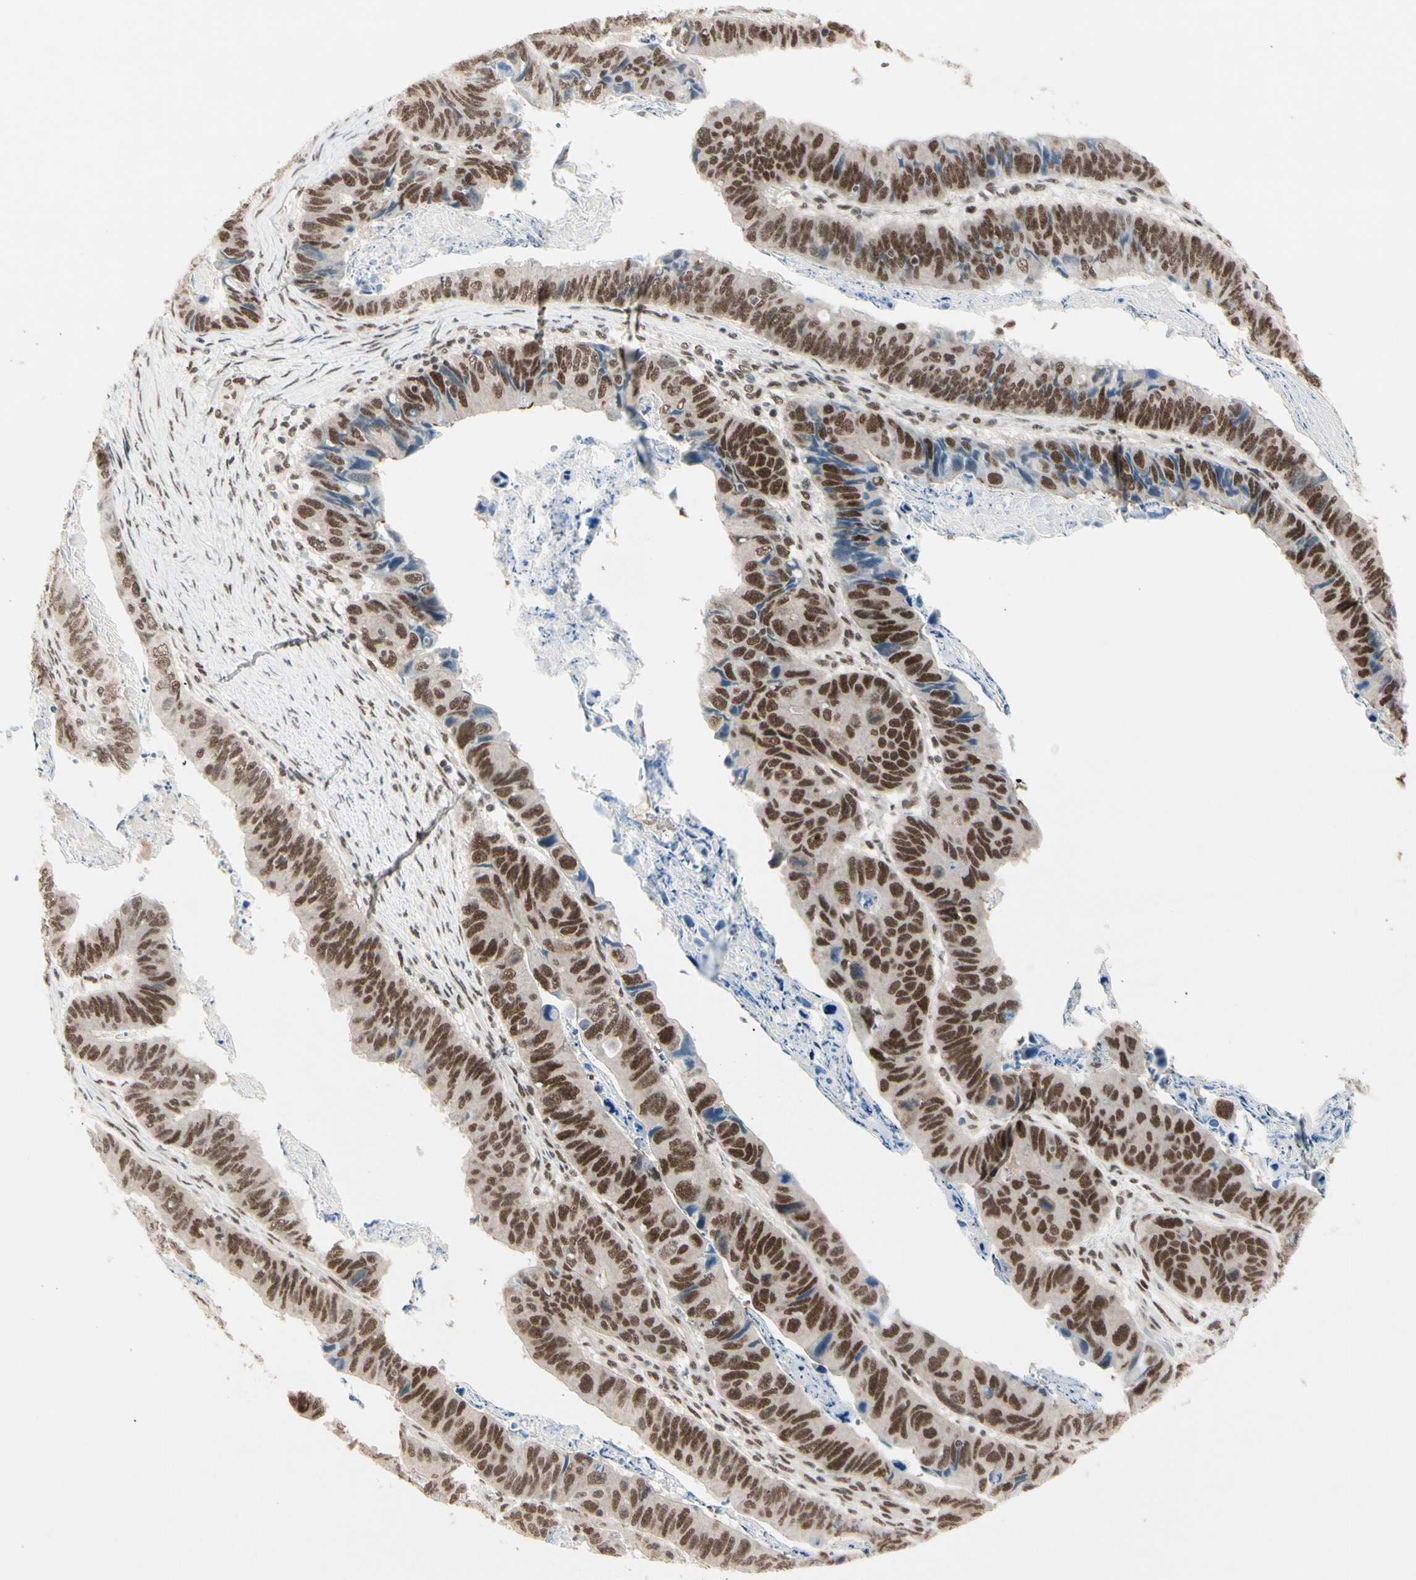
{"staining": {"intensity": "strong", "quantity": ">75%", "location": "nuclear"}, "tissue": "stomach cancer", "cell_type": "Tumor cells", "image_type": "cancer", "snomed": [{"axis": "morphology", "description": "Adenocarcinoma, NOS"}, {"axis": "topography", "description": "Stomach, lower"}], "caption": "The image exhibits staining of stomach cancer (adenocarcinoma), revealing strong nuclear protein positivity (brown color) within tumor cells.", "gene": "CHAMP1", "patient": {"sex": "male", "age": 77}}